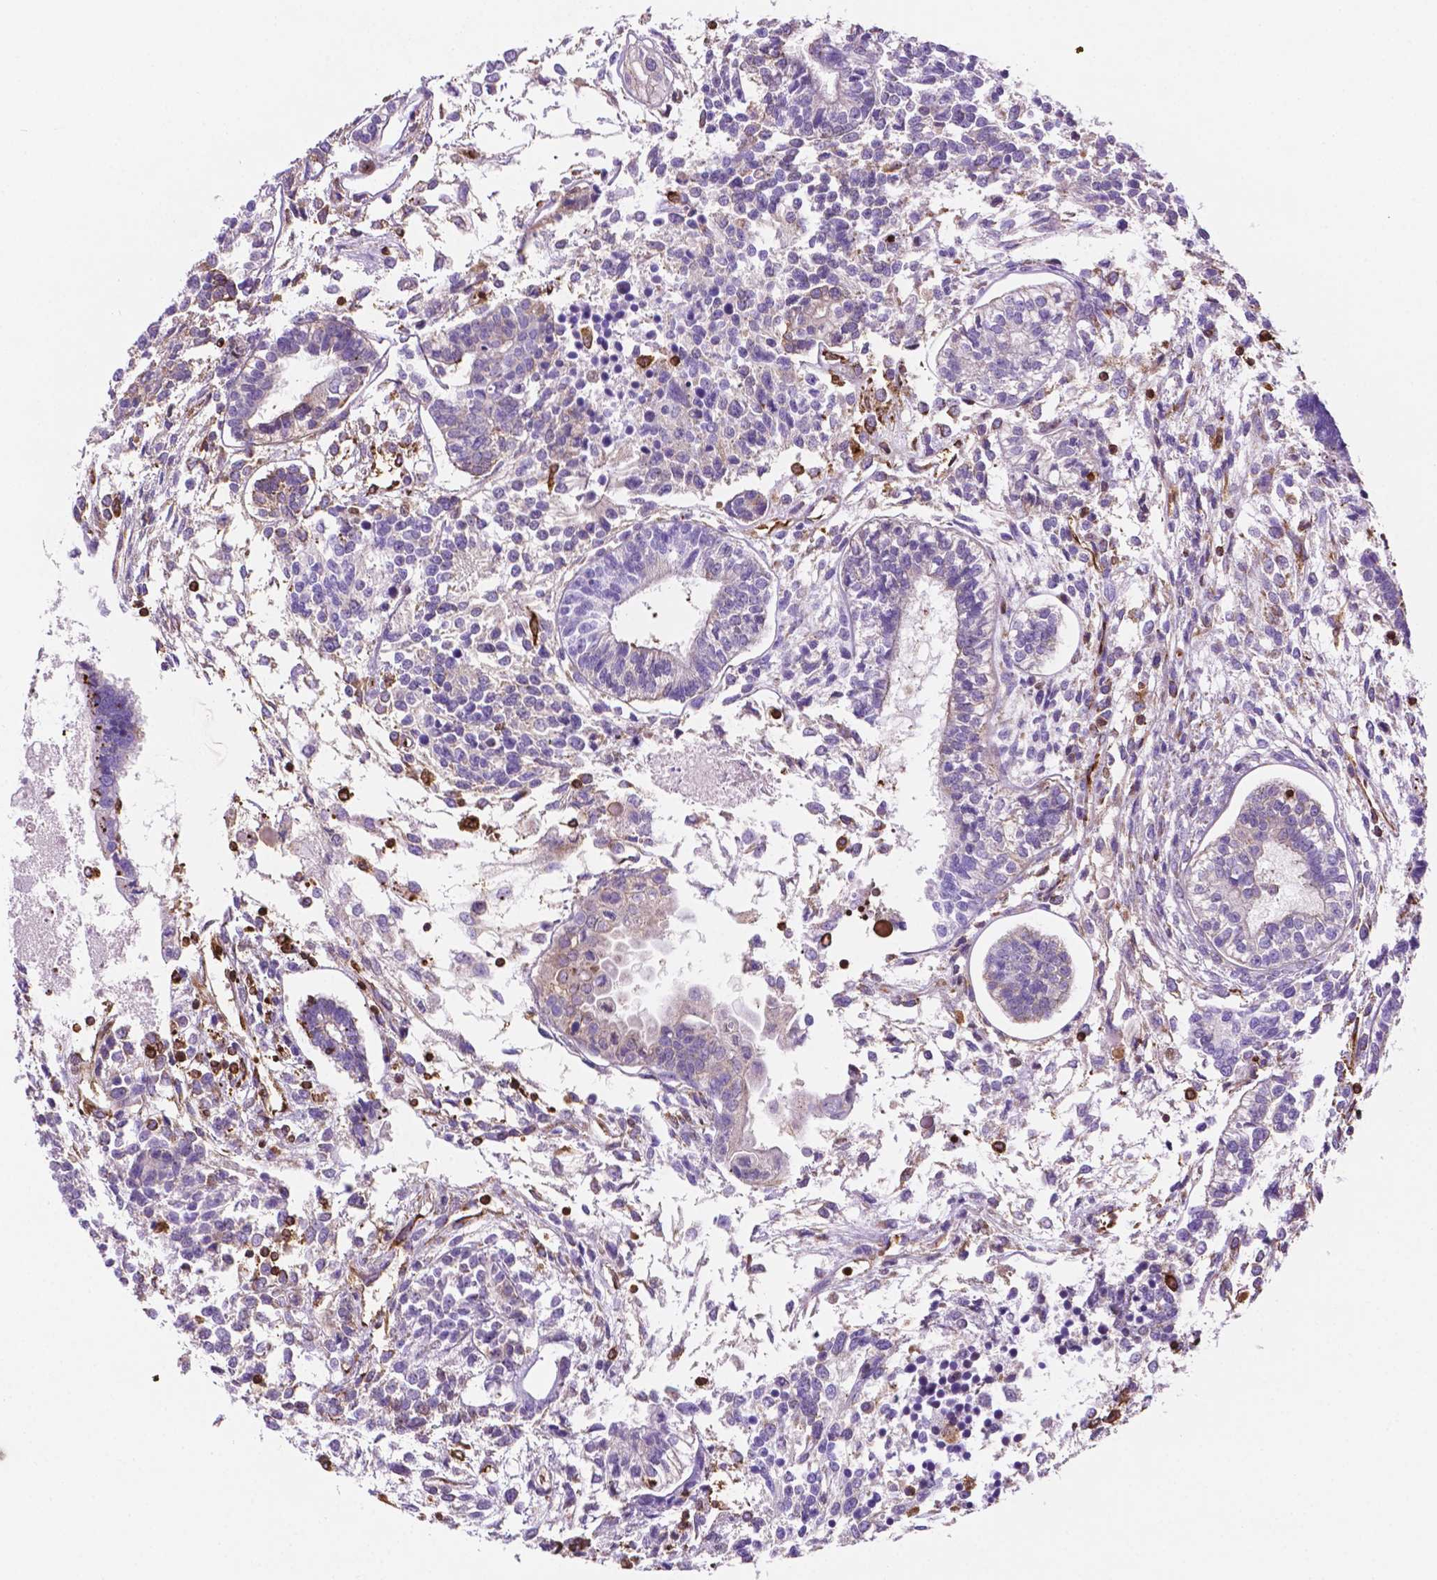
{"staining": {"intensity": "negative", "quantity": "none", "location": "none"}, "tissue": "testis cancer", "cell_type": "Tumor cells", "image_type": "cancer", "snomed": [{"axis": "morphology", "description": "Carcinoma, Embryonal, NOS"}, {"axis": "topography", "description": "Testis"}], "caption": "An image of testis cancer (embryonal carcinoma) stained for a protein exhibits no brown staining in tumor cells. The staining was performed using DAB to visualize the protein expression in brown, while the nuclei were stained in blue with hematoxylin (Magnification: 20x).", "gene": "DCN", "patient": {"sex": "male", "age": 37}}